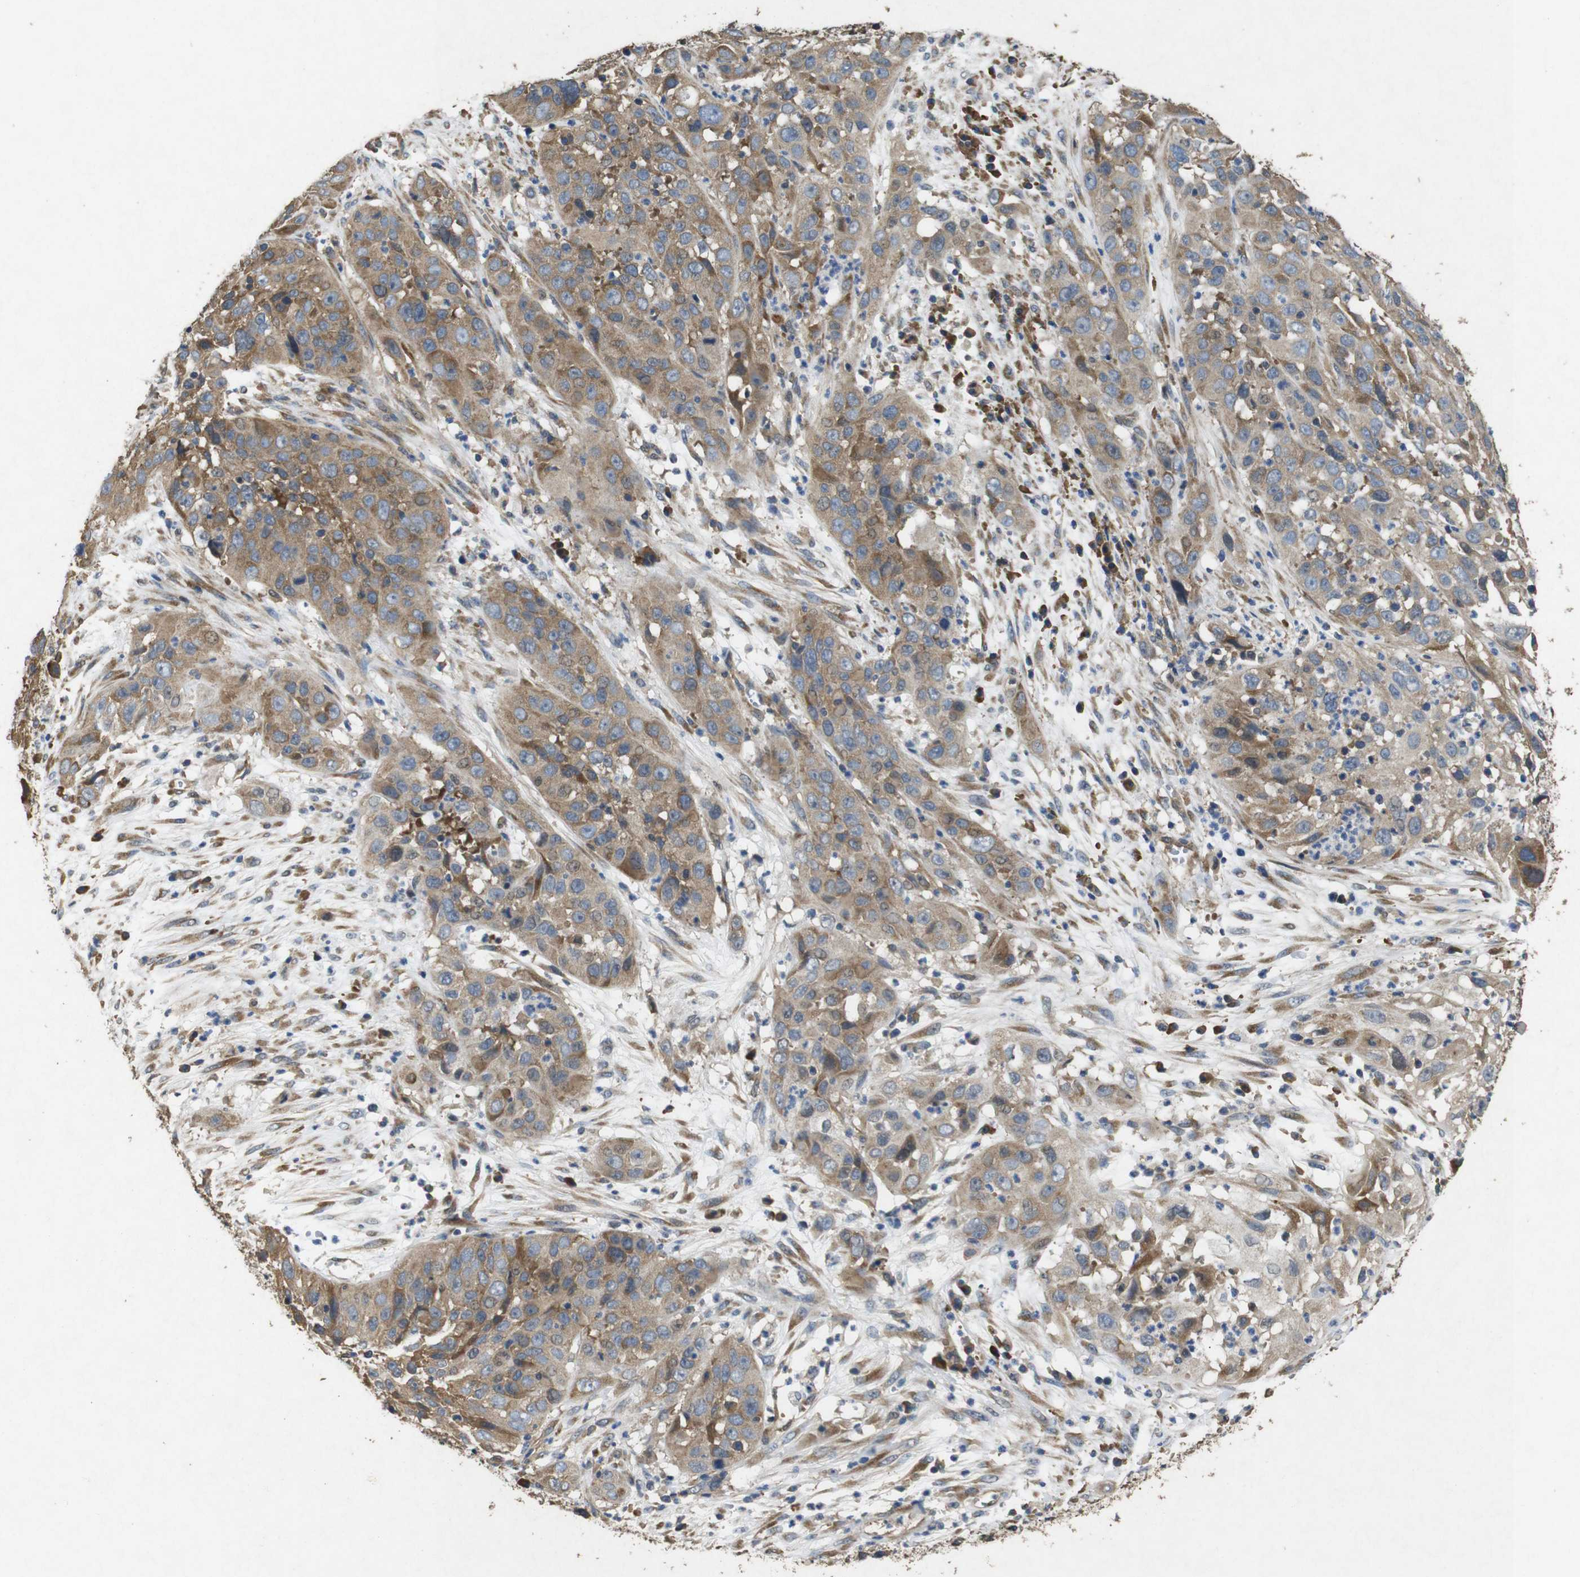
{"staining": {"intensity": "moderate", "quantity": ">75%", "location": "cytoplasmic/membranous"}, "tissue": "cervical cancer", "cell_type": "Tumor cells", "image_type": "cancer", "snomed": [{"axis": "morphology", "description": "Squamous cell carcinoma, NOS"}, {"axis": "topography", "description": "Cervix"}], "caption": "Immunohistochemistry photomicrograph of human cervical cancer stained for a protein (brown), which displays medium levels of moderate cytoplasmic/membranous staining in about >75% of tumor cells.", "gene": "BNIP3", "patient": {"sex": "female", "age": 32}}